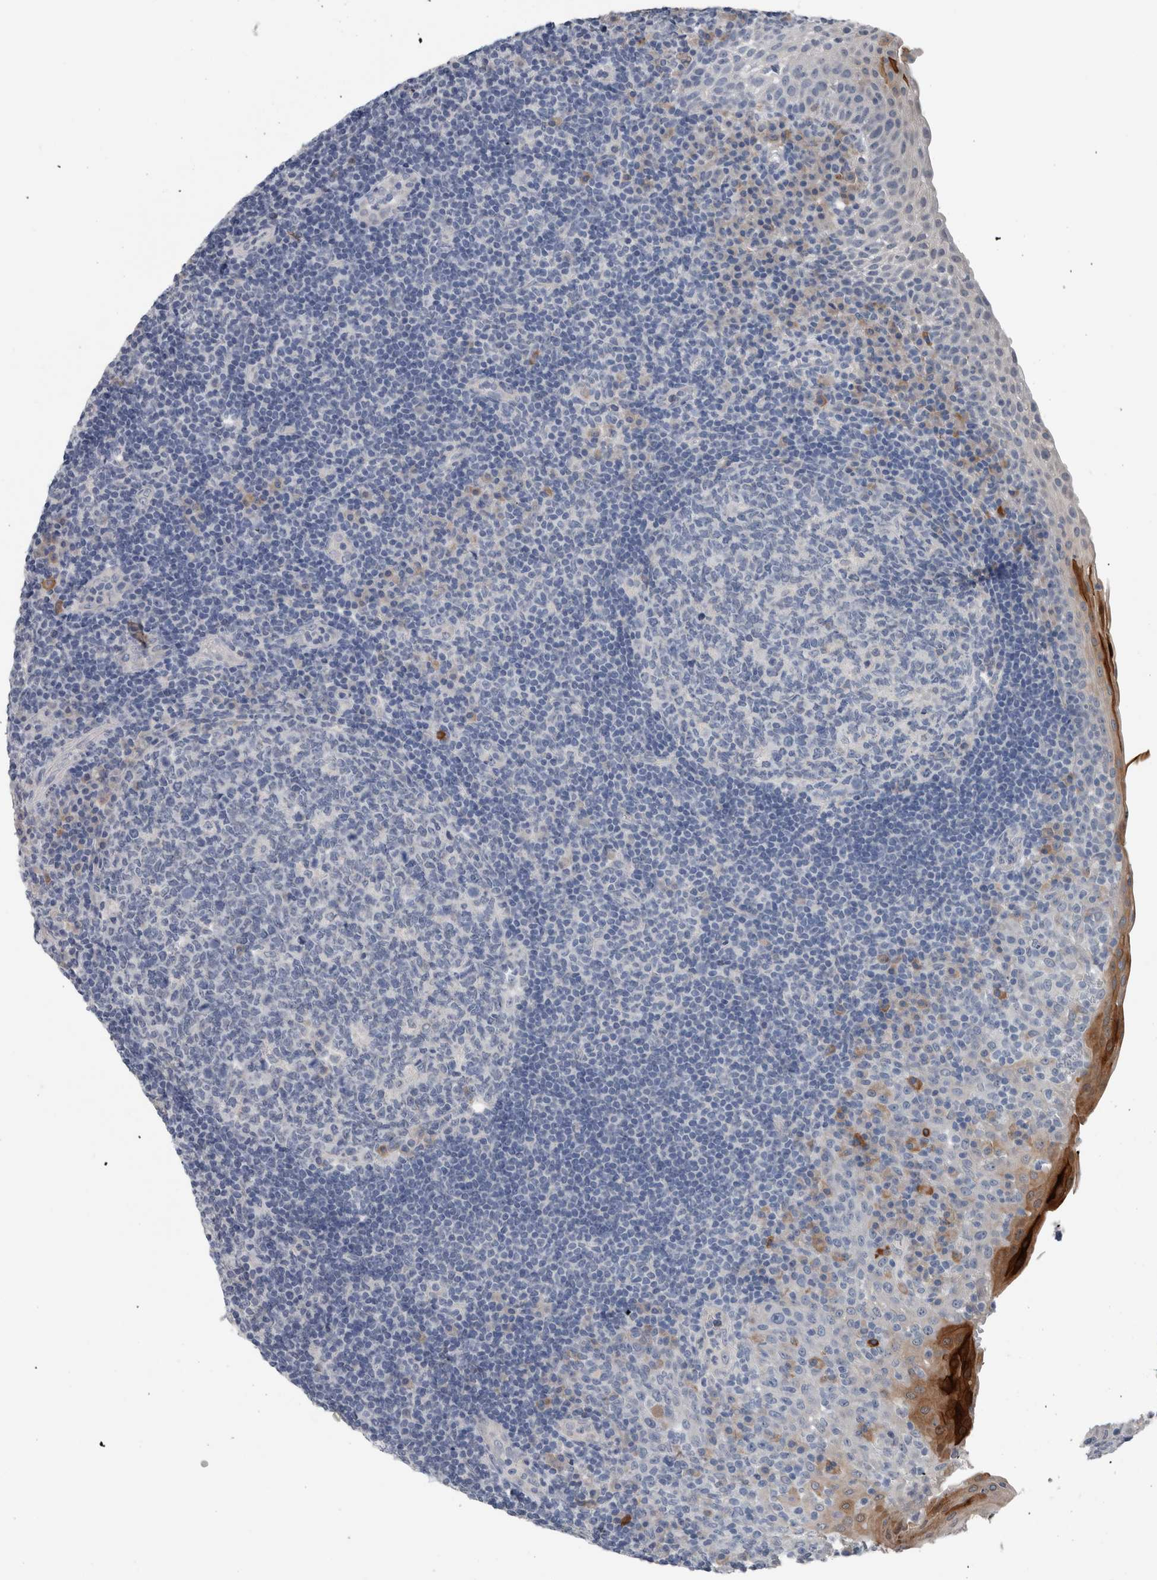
{"staining": {"intensity": "negative", "quantity": "none", "location": "none"}, "tissue": "tonsil", "cell_type": "Germinal center cells", "image_type": "normal", "snomed": [{"axis": "morphology", "description": "Normal tissue, NOS"}, {"axis": "topography", "description": "Tonsil"}], "caption": "Photomicrograph shows no protein positivity in germinal center cells of normal tonsil.", "gene": "CRNN", "patient": {"sex": "female", "age": 40}}